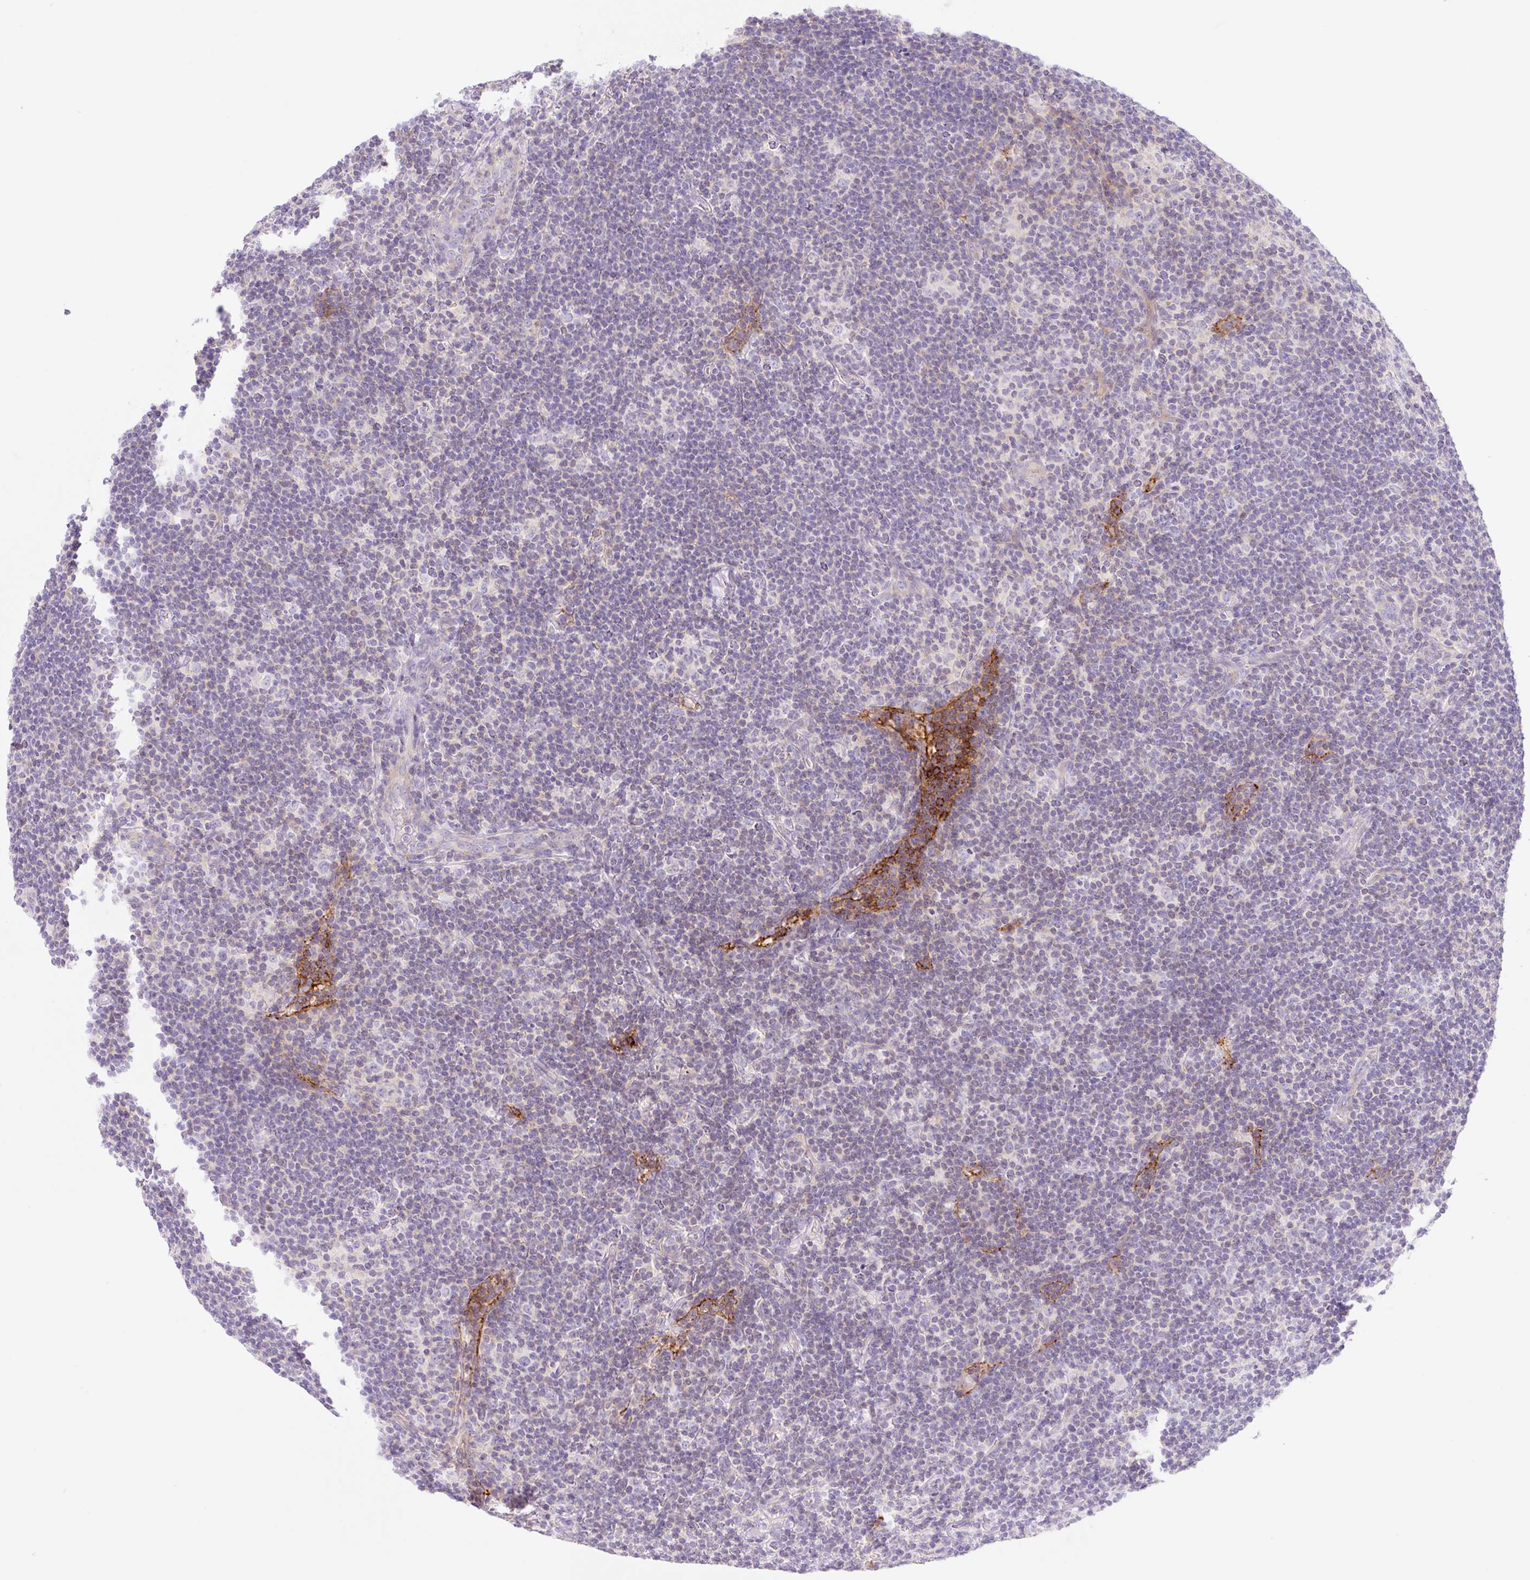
{"staining": {"intensity": "negative", "quantity": "none", "location": "none"}, "tissue": "lymphoma", "cell_type": "Tumor cells", "image_type": "cancer", "snomed": [{"axis": "morphology", "description": "Hodgkin's disease, NOS"}, {"axis": "topography", "description": "Lymph node"}], "caption": "Immunohistochemistry image of human lymphoma stained for a protein (brown), which displays no staining in tumor cells.", "gene": "LYVE1", "patient": {"sex": "female", "age": 57}}